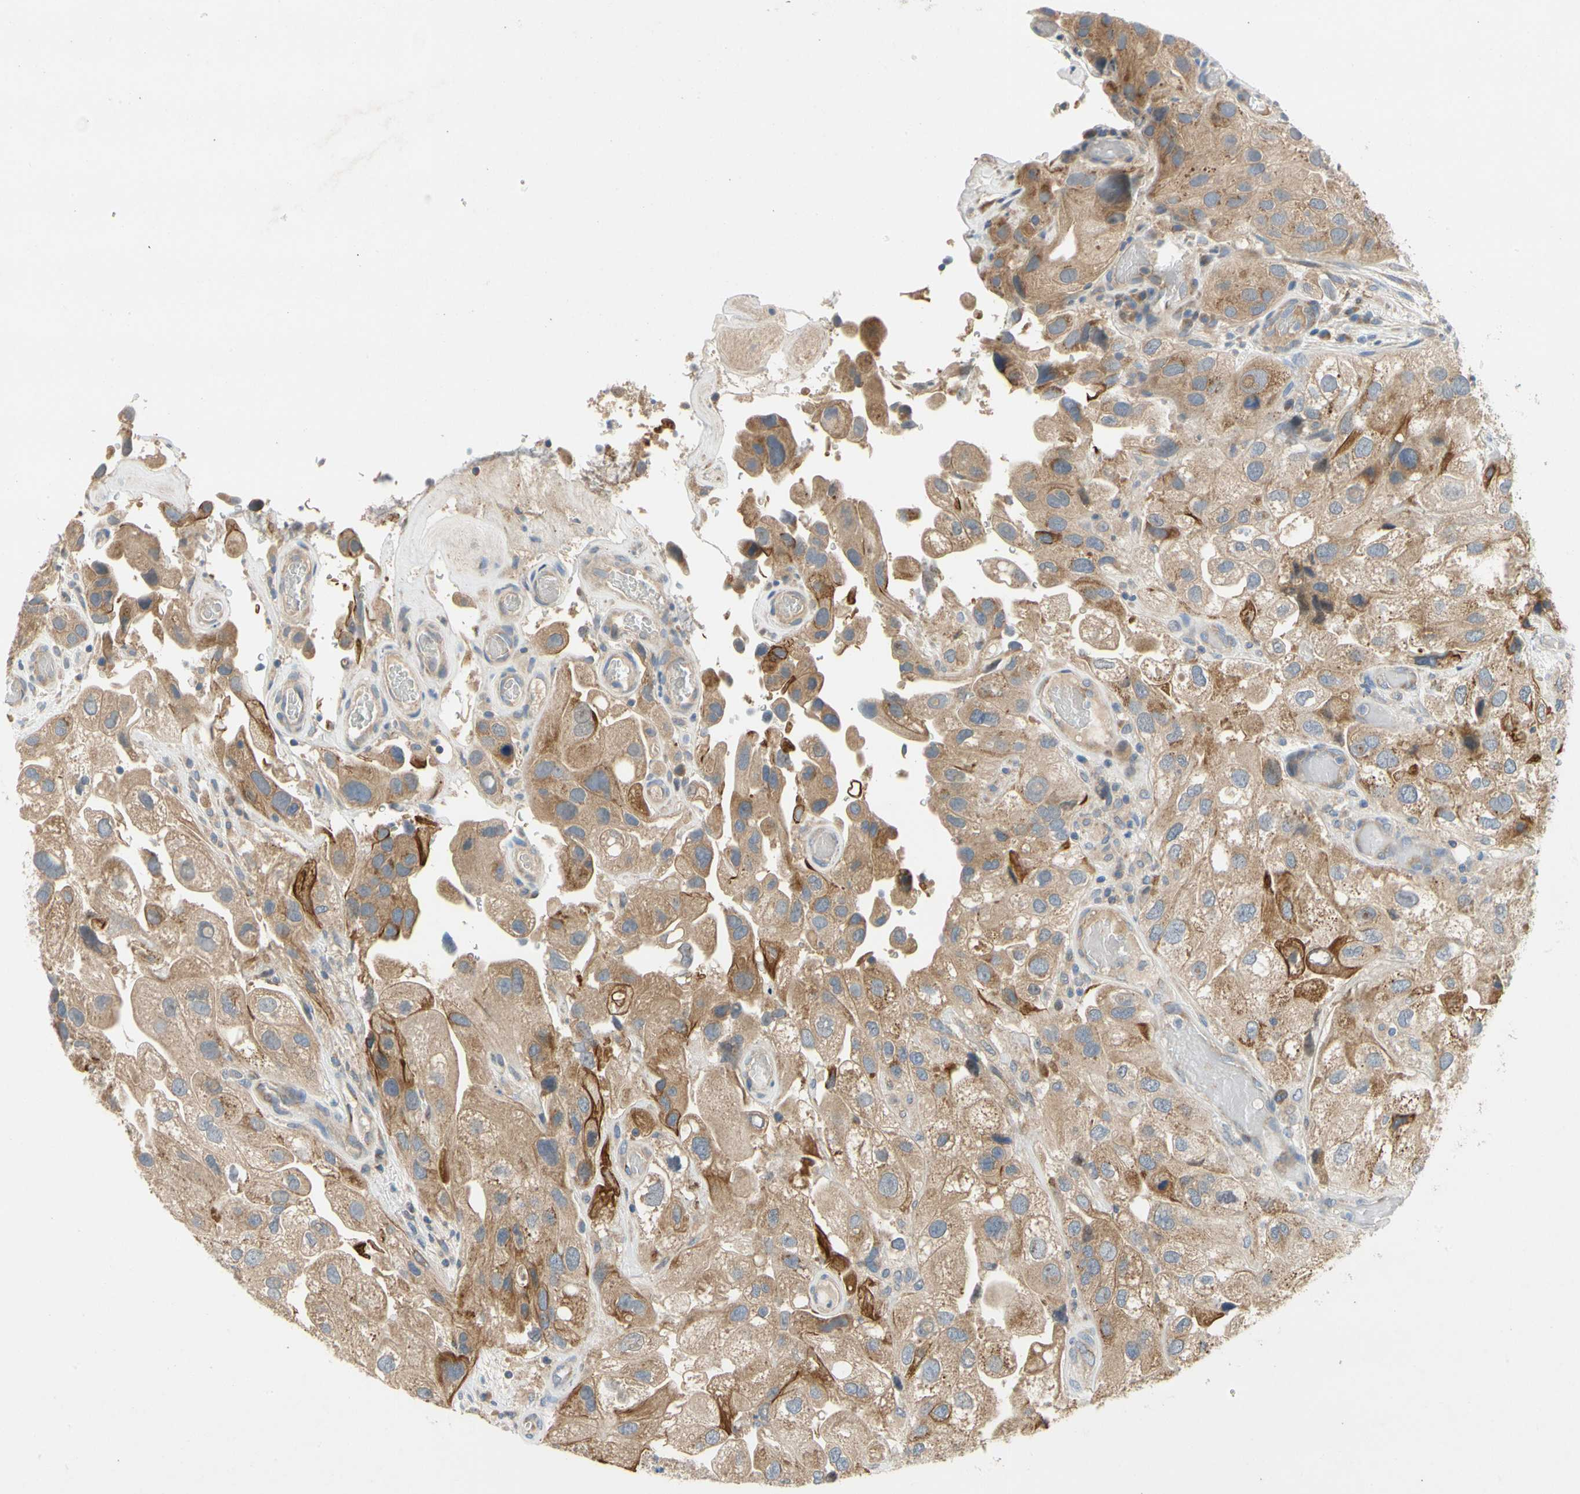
{"staining": {"intensity": "moderate", "quantity": ">75%", "location": "cytoplasmic/membranous"}, "tissue": "urothelial cancer", "cell_type": "Tumor cells", "image_type": "cancer", "snomed": [{"axis": "morphology", "description": "Urothelial carcinoma, High grade"}, {"axis": "topography", "description": "Urinary bladder"}], "caption": "This photomicrograph reveals immunohistochemistry staining of urothelial cancer, with medium moderate cytoplasmic/membranous staining in about >75% of tumor cells.", "gene": "KLHDC8B", "patient": {"sex": "female", "age": 64}}